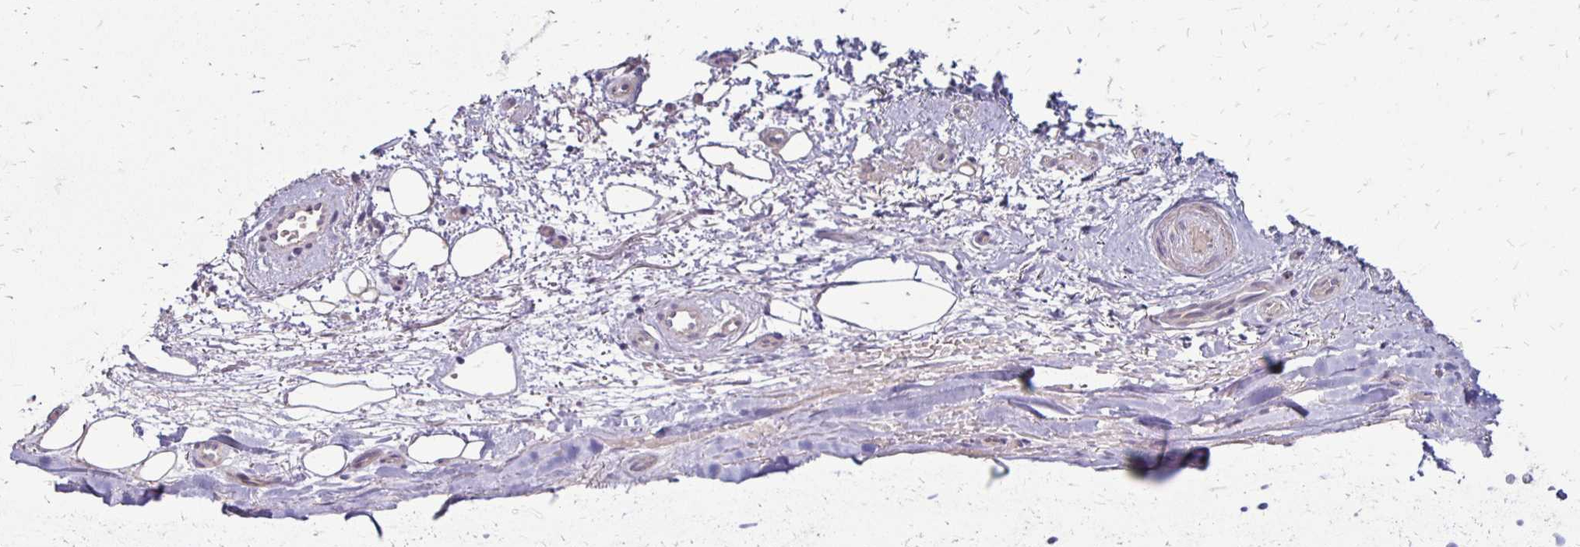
{"staining": {"intensity": "negative", "quantity": "none", "location": "none"}, "tissue": "adipose tissue", "cell_type": "Adipocytes", "image_type": "normal", "snomed": [{"axis": "morphology", "description": "Normal tissue, NOS"}, {"axis": "topography", "description": "Cartilage tissue"}], "caption": "IHC photomicrograph of normal human adipose tissue stained for a protein (brown), which demonstrates no positivity in adipocytes. (DAB immunohistochemistry (IHC) visualized using brightfield microscopy, high magnification).", "gene": "KATNBL1", "patient": {"sex": "male", "age": 65}}